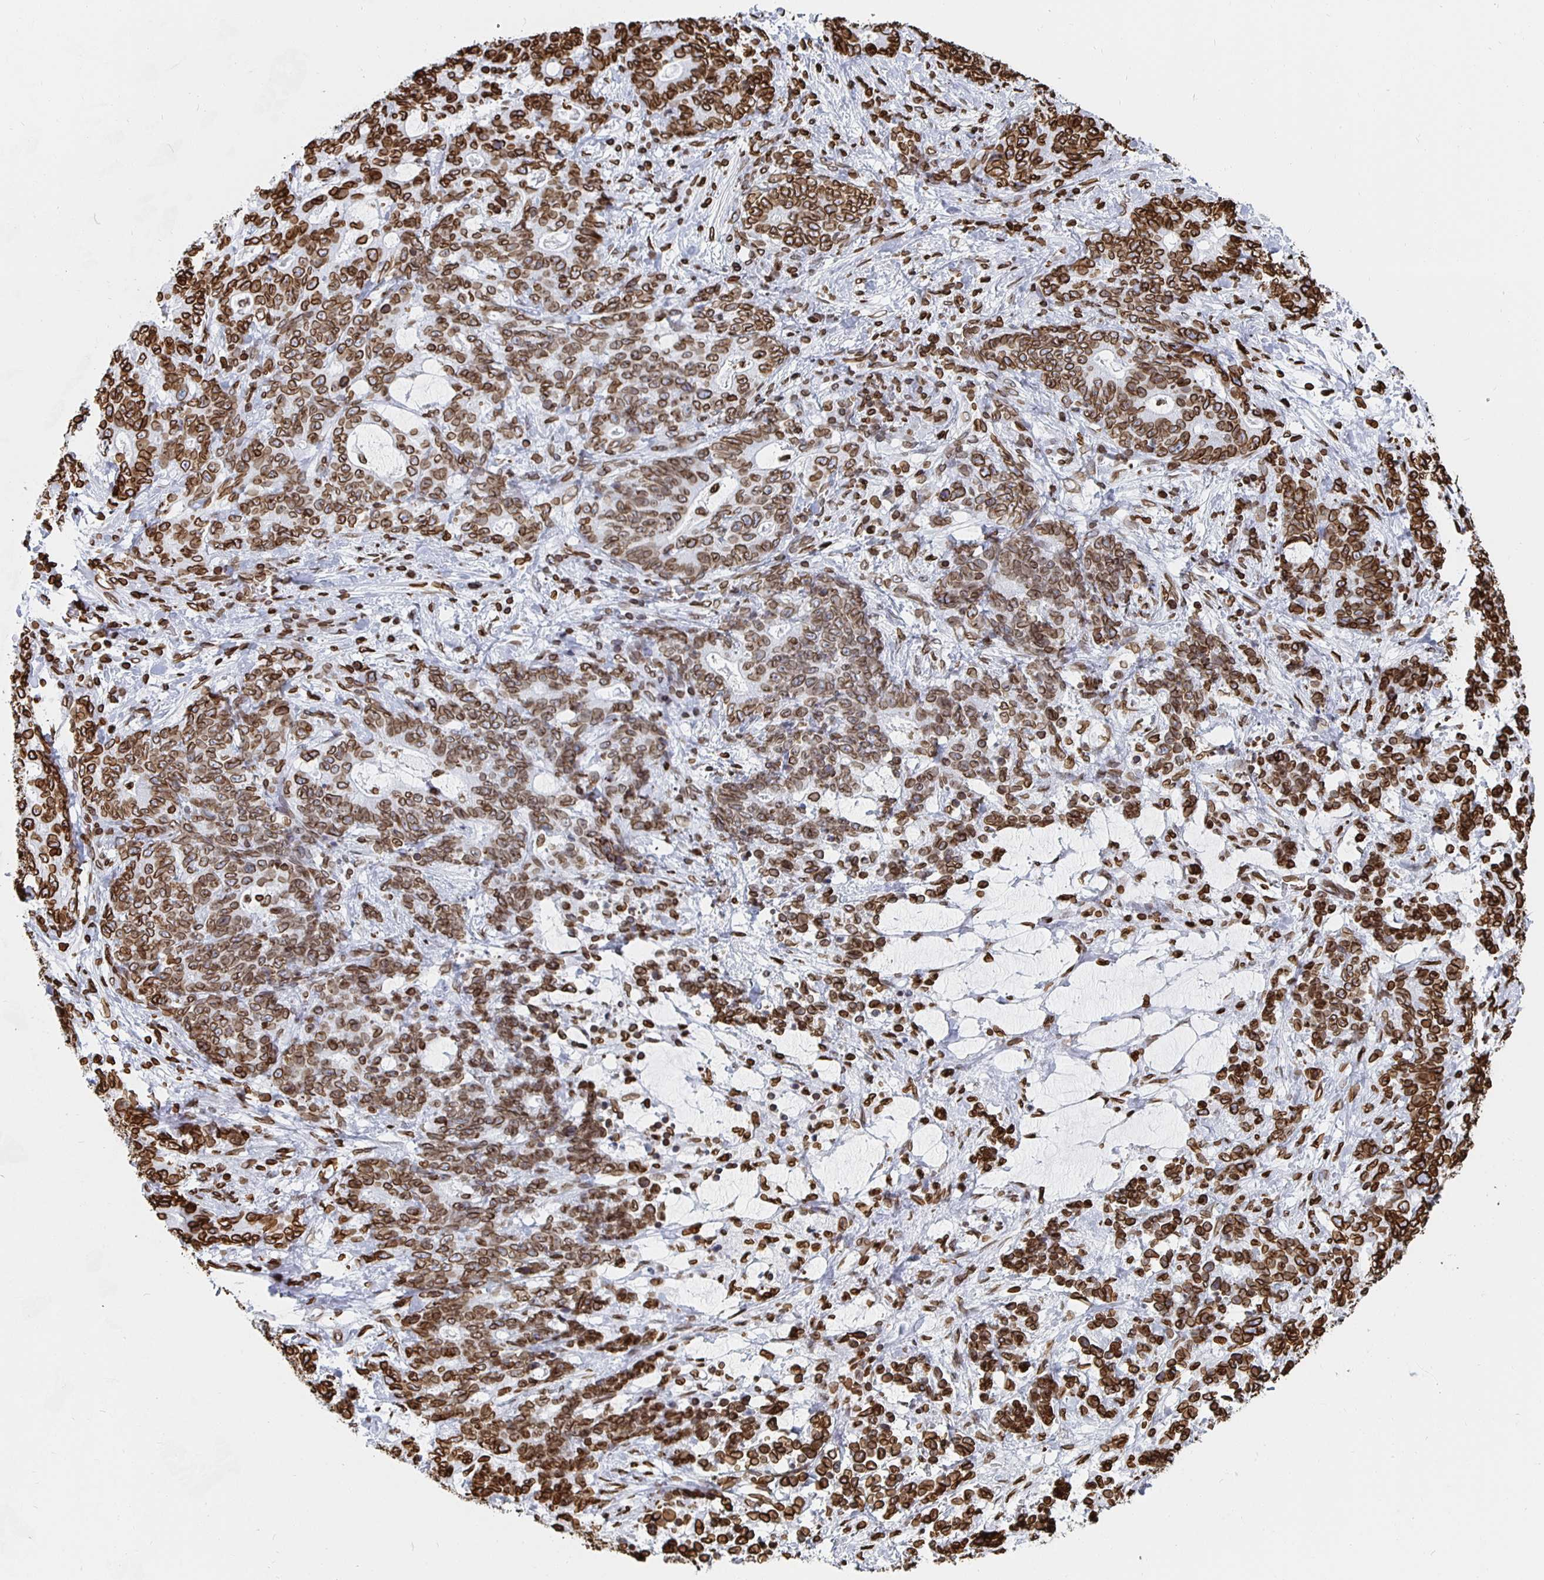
{"staining": {"intensity": "moderate", "quantity": ">75%", "location": "cytoplasmic/membranous,nuclear"}, "tissue": "stomach cancer", "cell_type": "Tumor cells", "image_type": "cancer", "snomed": [{"axis": "morphology", "description": "Normal tissue, NOS"}, {"axis": "morphology", "description": "Adenocarcinoma, NOS"}, {"axis": "topography", "description": "Stomach"}], "caption": "Immunohistochemistry (IHC) of human stomach adenocarcinoma reveals medium levels of moderate cytoplasmic/membranous and nuclear expression in approximately >75% of tumor cells.", "gene": "LMNB1", "patient": {"sex": "female", "age": 64}}